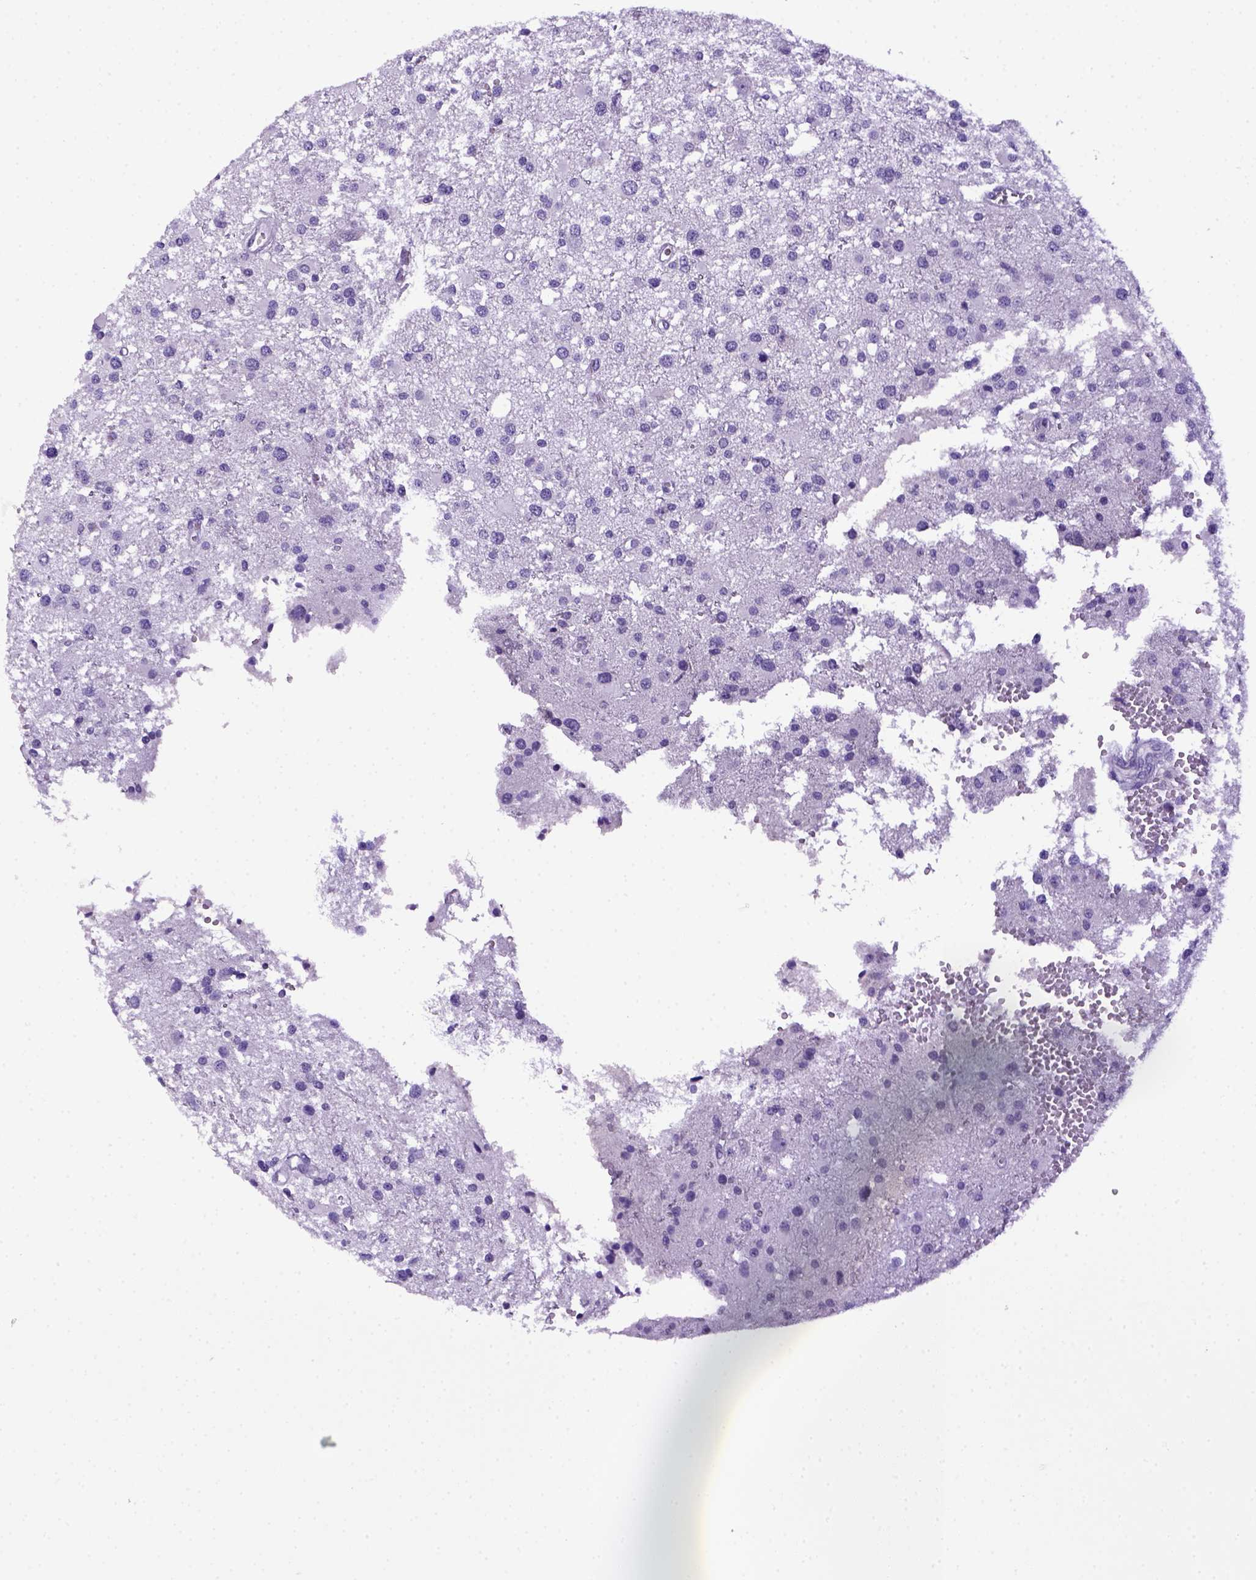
{"staining": {"intensity": "negative", "quantity": "none", "location": "none"}, "tissue": "glioma", "cell_type": "Tumor cells", "image_type": "cancer", "snomed": [{"axis": "morphology", "description": "Glioma, malignant, High grade"}, {"axis": "topography", "description": "Brain"}], "caption": "Immunohistochemistry (IHC) micrograph of glioma stained for a protein (brown), which exhibits no positivity in tumor cells.", "gene": "ITIH4", "patient": {"sex": "male", "age": 54}}